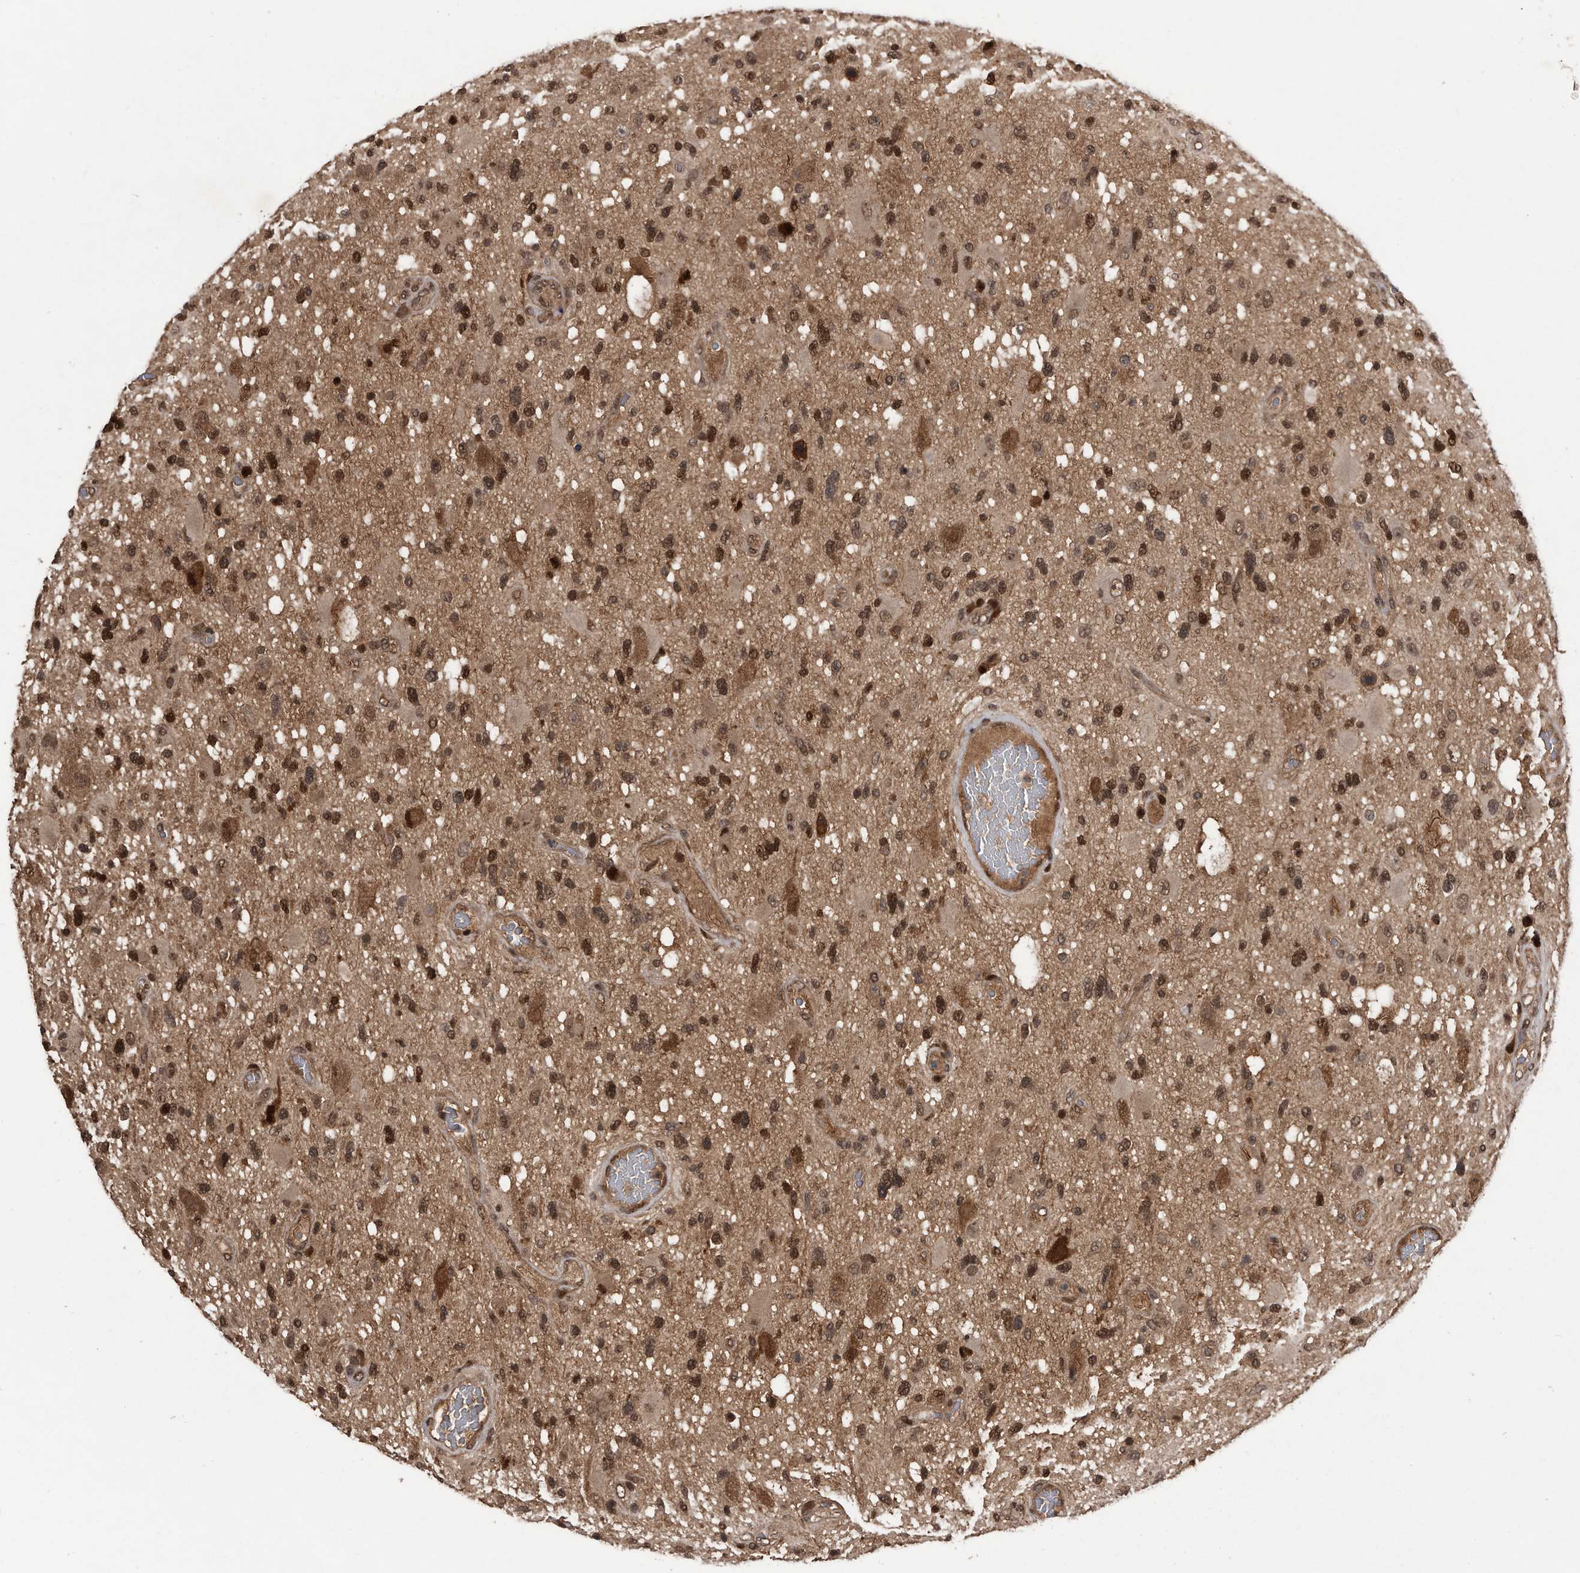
{"staining": {"intensity": "moderate", "quantity": ">75%", "location": "nuclear"}, "tissue": "glioma", "cell_type": "Tumor cells", "image_type": "cancer", "snomed": [{"axis": "morphology", "description": "Glioma, malignant, High grade"}, {"axis": "topography", "description": "Brain"}], "caption": "IHC histopathology image of neoplastic tissue: malignant high-grade glioma stained using immunohistochemistry (IHC) displays medium levels of moderate protein expression localized specifically in the nuclear of tumor cells, appearing as a nuclear brown color.", "gene": "RAD23B", "patient": {"sex": "male", "age": 33}}